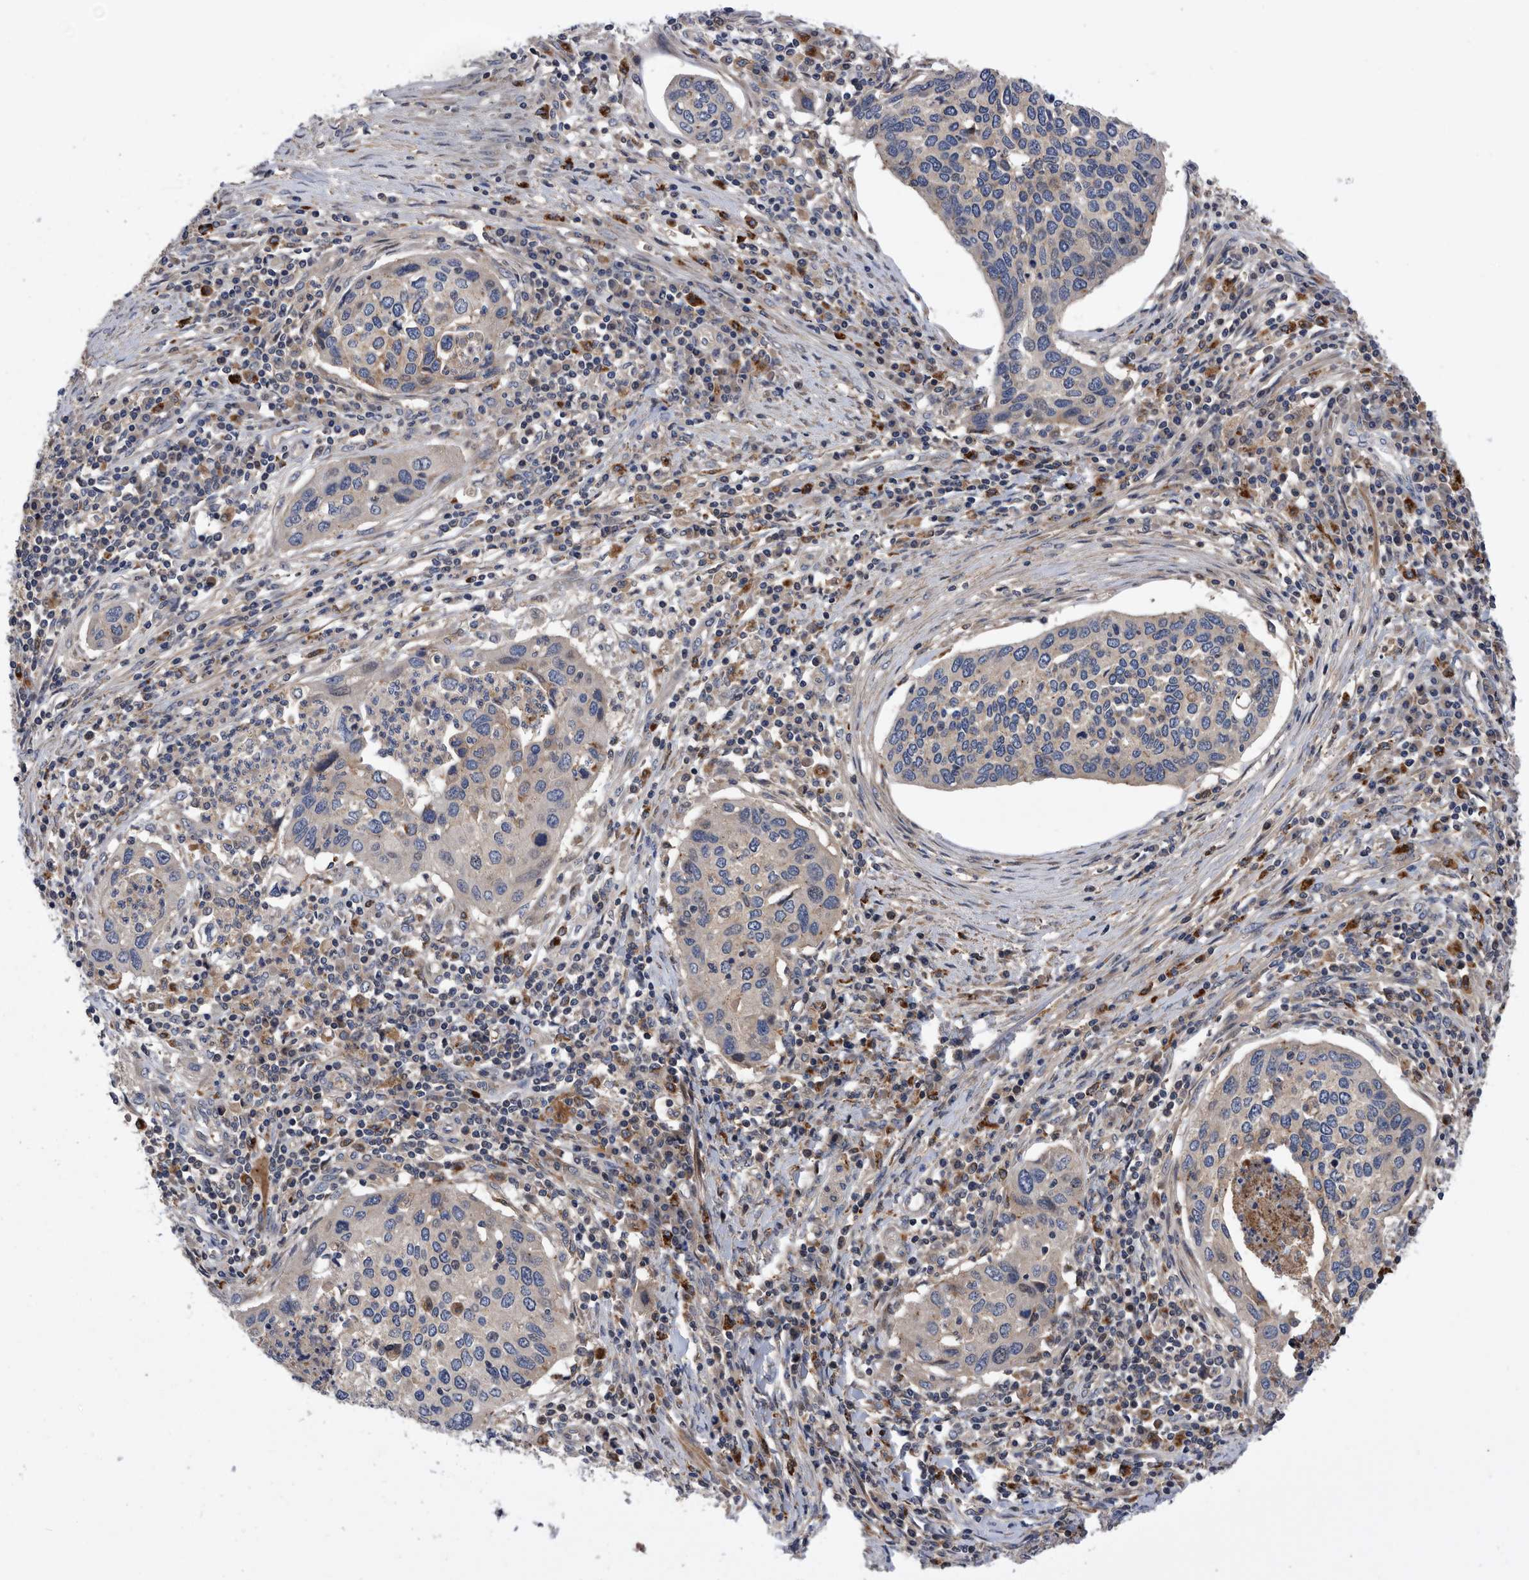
{"staining": {"intensity": "negative", "quantity": "none", "location": "none"}, "tissue": "cervical cancer", "cell_type": "Tumor cells", "image_type": "cancer", "snomed": [{"axis": "morphology", "description": "Squamous cell carcinoma, NOS"}, {"axis": "topography", "description": "Cervix"}], "caption": "Immunohistochemistry (IHC) photomicrograph of neoplastic tissue: human squamous cell carcinoma (cervical) stained with DAB exhibits no significant protein staining in tumor cells. (IHC, brightfield microscopy, high magnification).", "gene": "BAIAP3", "patient": {"sex": "female", "age": 38}}